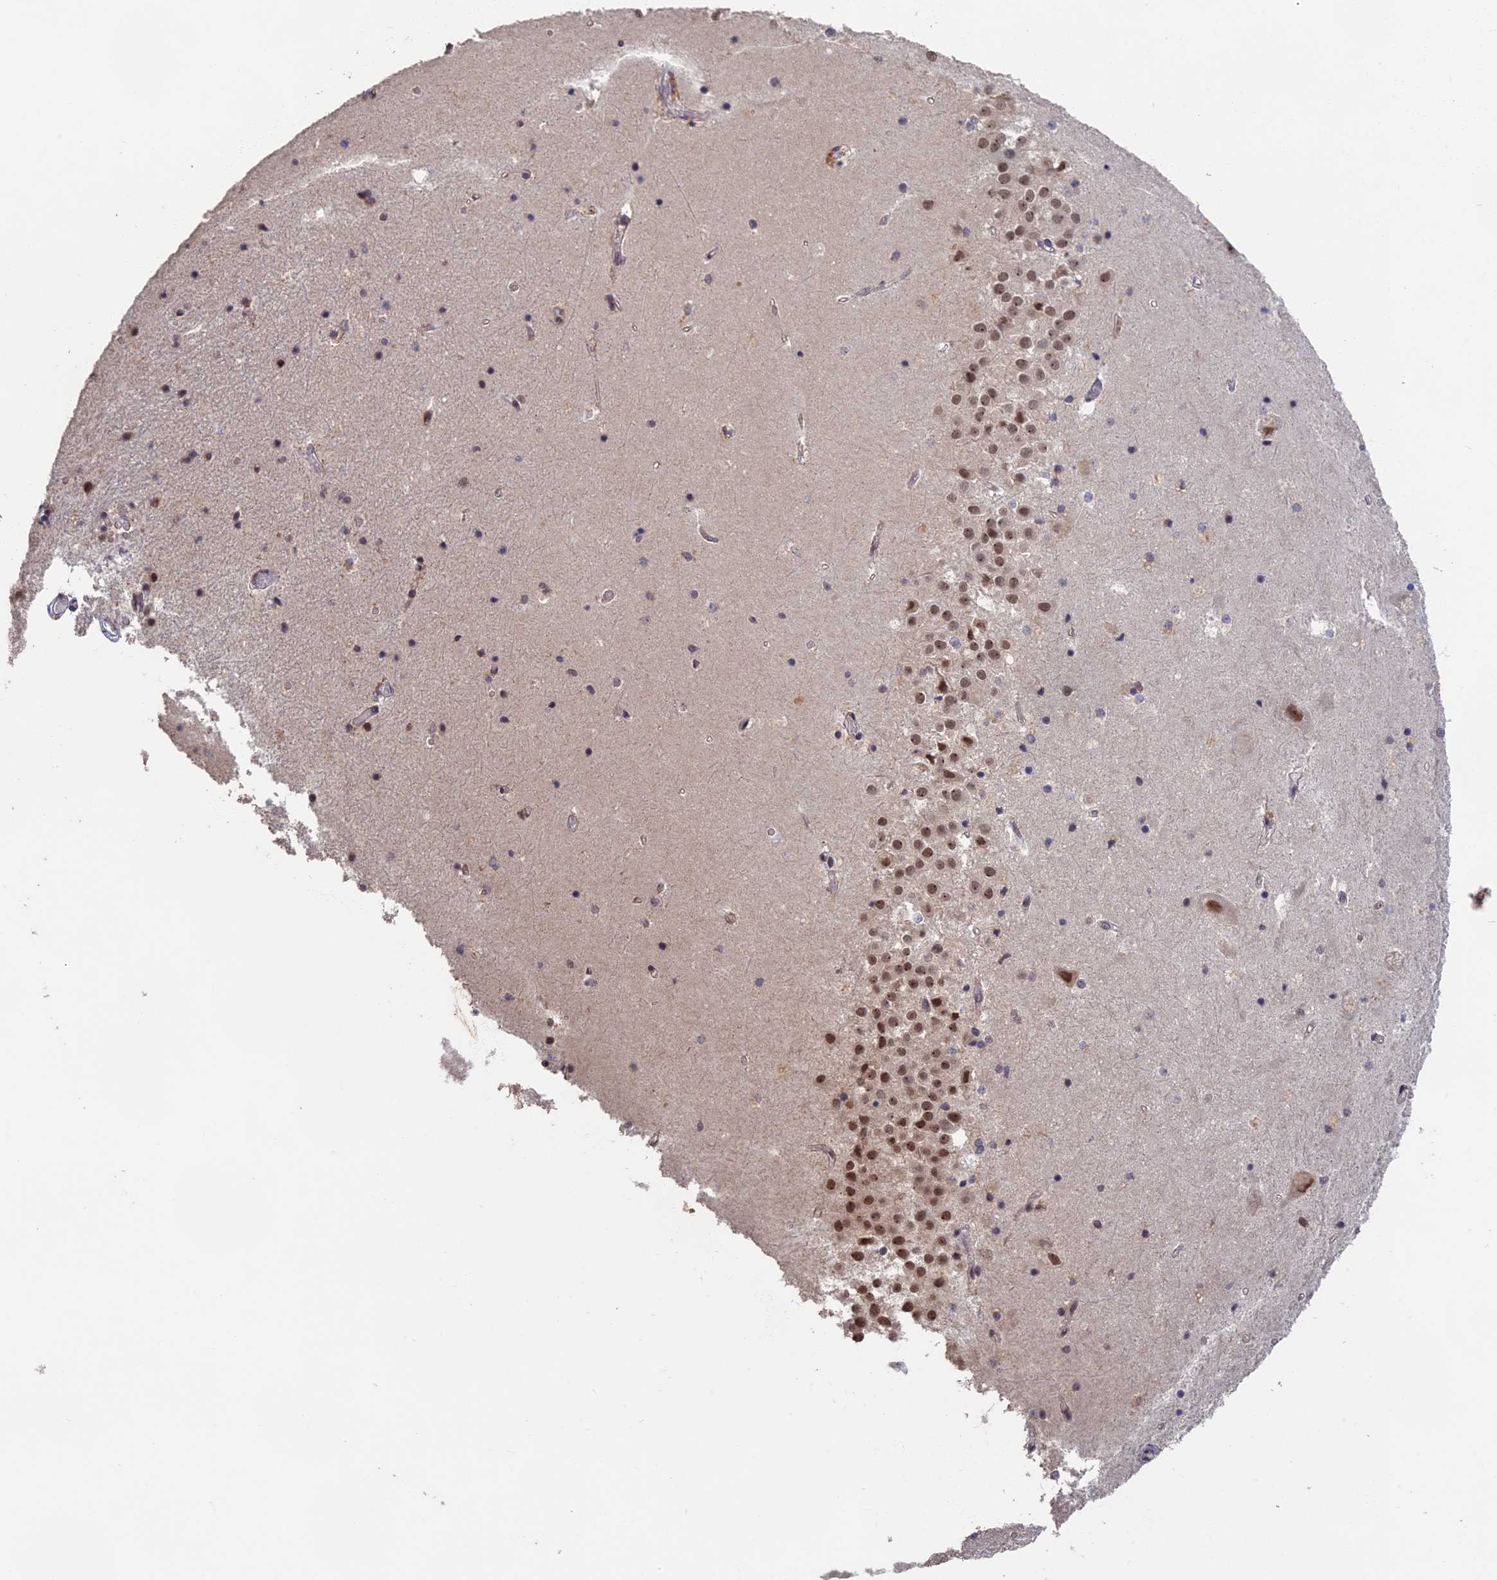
{"staining": {"intensity": "weak", "quantity": "<25%", "location": "nuclear"}, "tissue": "hippocampus", "cell_type": "Glial cells", "image_type": "normal", "snomed": [{"axis": "morphology", "description": "Normal tissue, NOS"}, {"axis": "topography", "description": "Hippocampus"}], "caption": "A high-resolution photomicrograph shows immunohistochemistry staining of benign hippocampus, which demonstrates no significant positivity in glial cells.", "gene": "MORF4L1", "patient": {"sex": "female", "age": 52}}